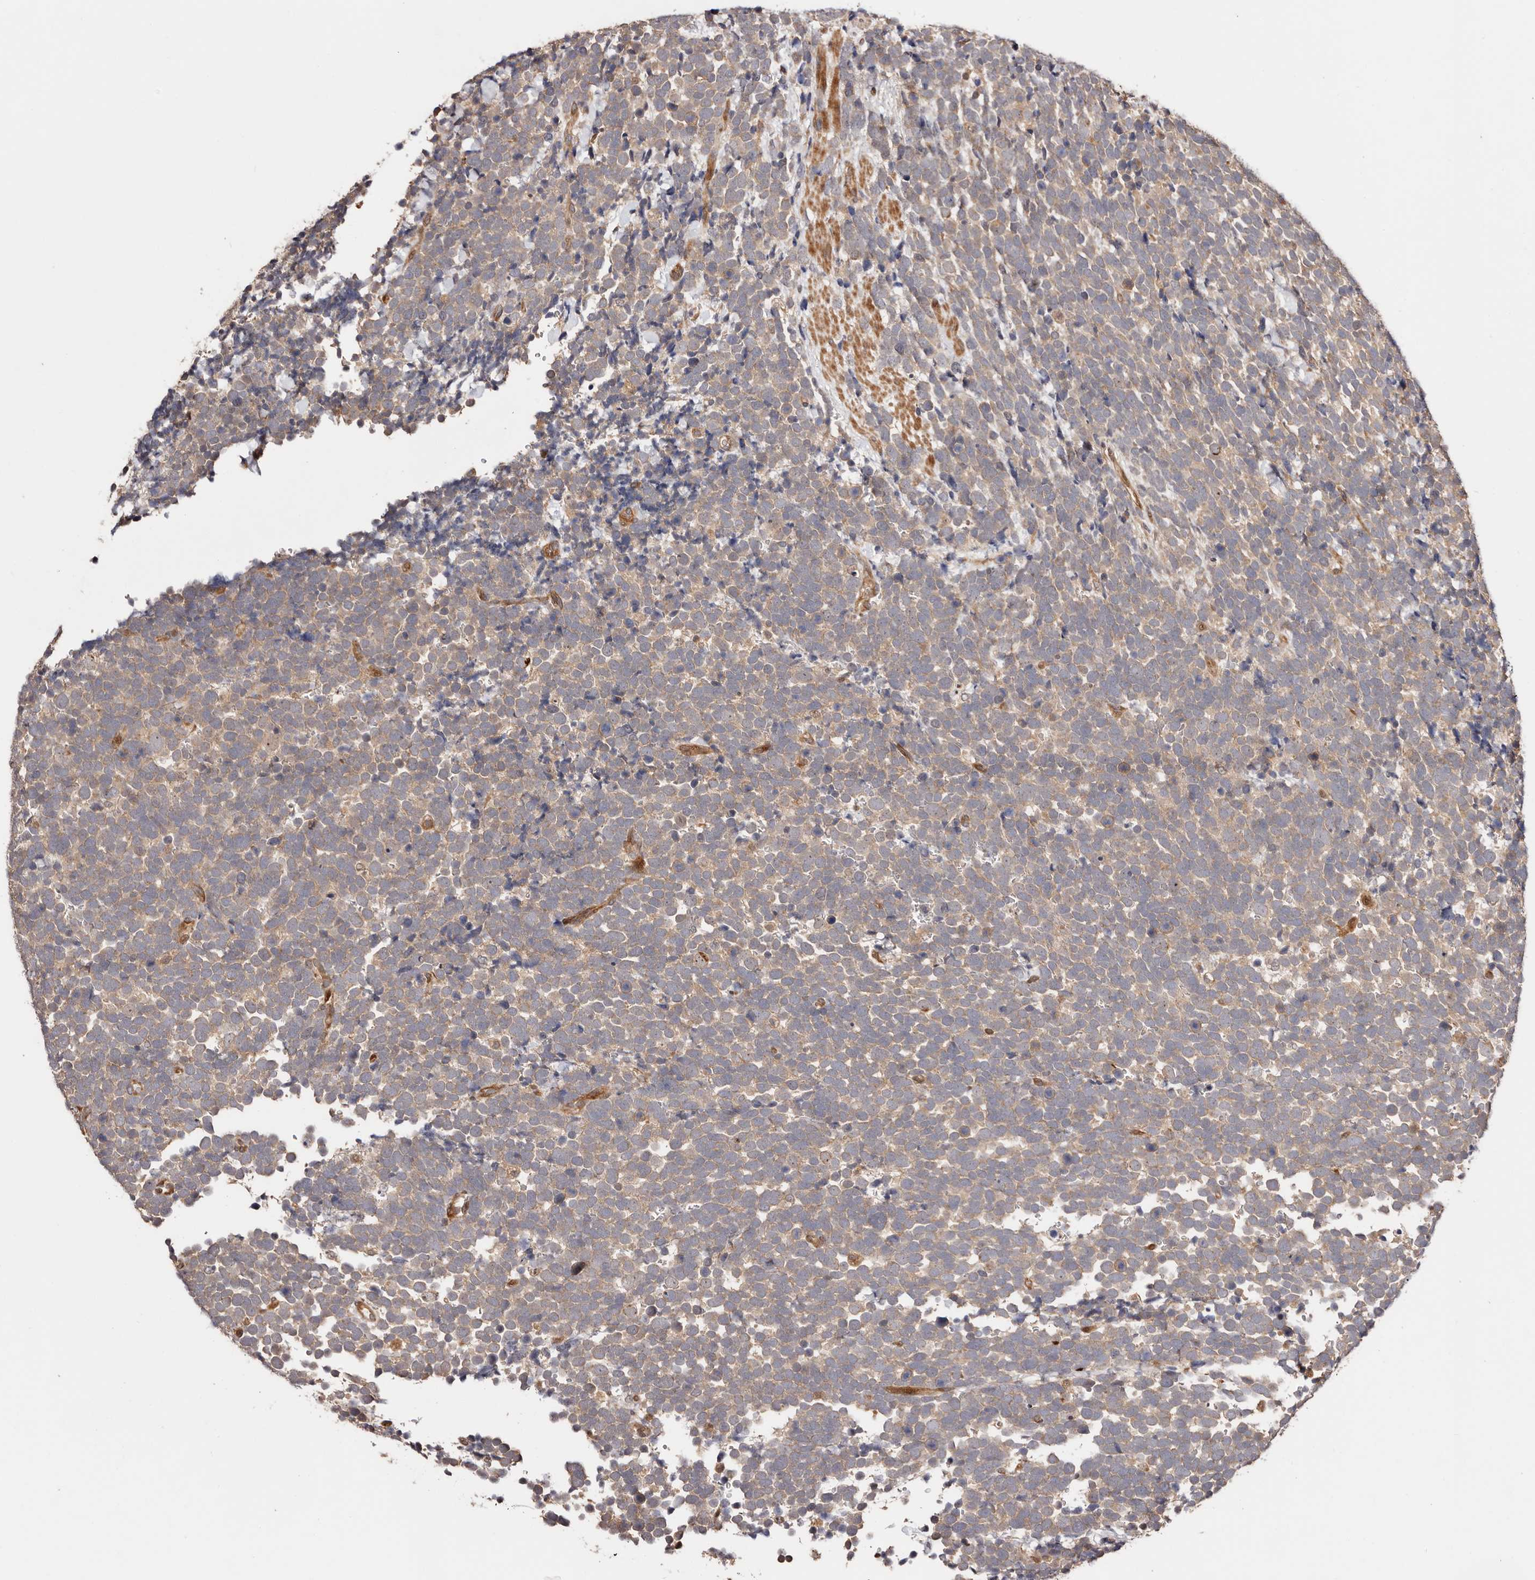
{"staining": {"intensity": "weak", "quantity": ">75%", "location": "cytoplasmic/membranous"}, "tissue": "urothelial cancer", "cell_type": "Tumor cells", "image_type": "cancer", "snomed": [{"axis": "morphology", "description": "Urothelial carcinoma, High grade"}, {"axis": "topography", "description": "Urinary bladder"}], "caption": "The histopathology image reveals staining of urothelial cancer, revealing weak cytoplasmic/membranous protein expression (brown color) within tumor cells. (IHC, brightfield microscopy, high magnification).", "gene": "PTPN22", "patient": {"sex": "female", "age": 82}}